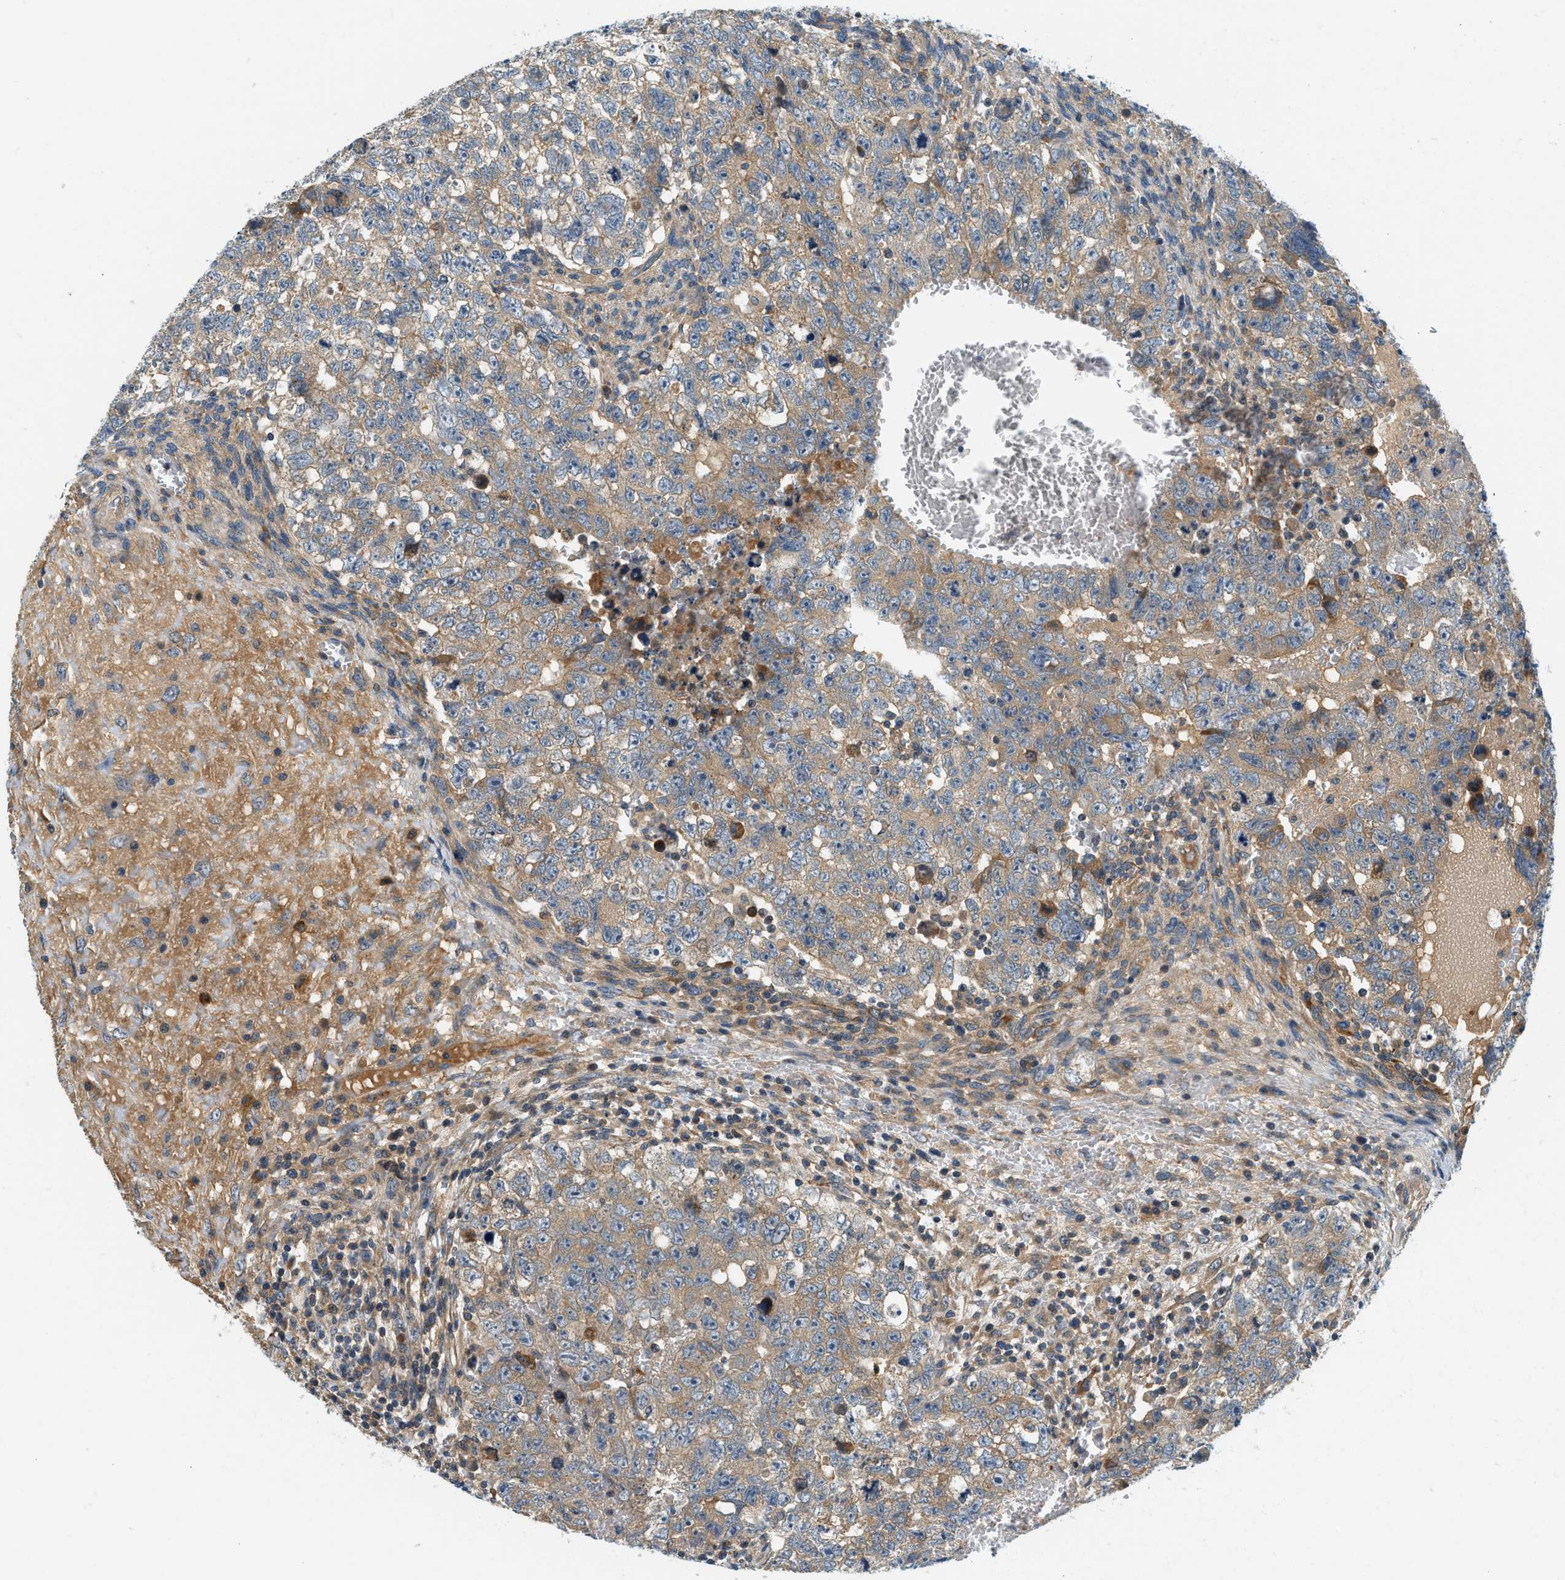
{"staining": {"intensity": "weak", "quantity": ">75%", "location": "cytoplasmic/membranous"}, "tissue": "testis cancer", "cell_type": "Tumor cells", "image_type": "cancer", "snomed": [{"axis": "morphology", "description": "Seminoma, NOS"}, {"axis": "morphology", "description": "Carcinoma, Embryonal, NOS"}, {"axis": "topography", "description": "Testis"}], "caption": "IHC photomicrograph of neoplastic tissue: human testis cancer (embryonal carcinoma) stained using IHC exhibits low levels of weak protein expression localized specifically in the cytoplasmic/membranous of tumor cells, appearing as a cytoplasmic/membranous brown color.", "gene": "KCNK1", "patient": {"sex": "male", "age": 38}}